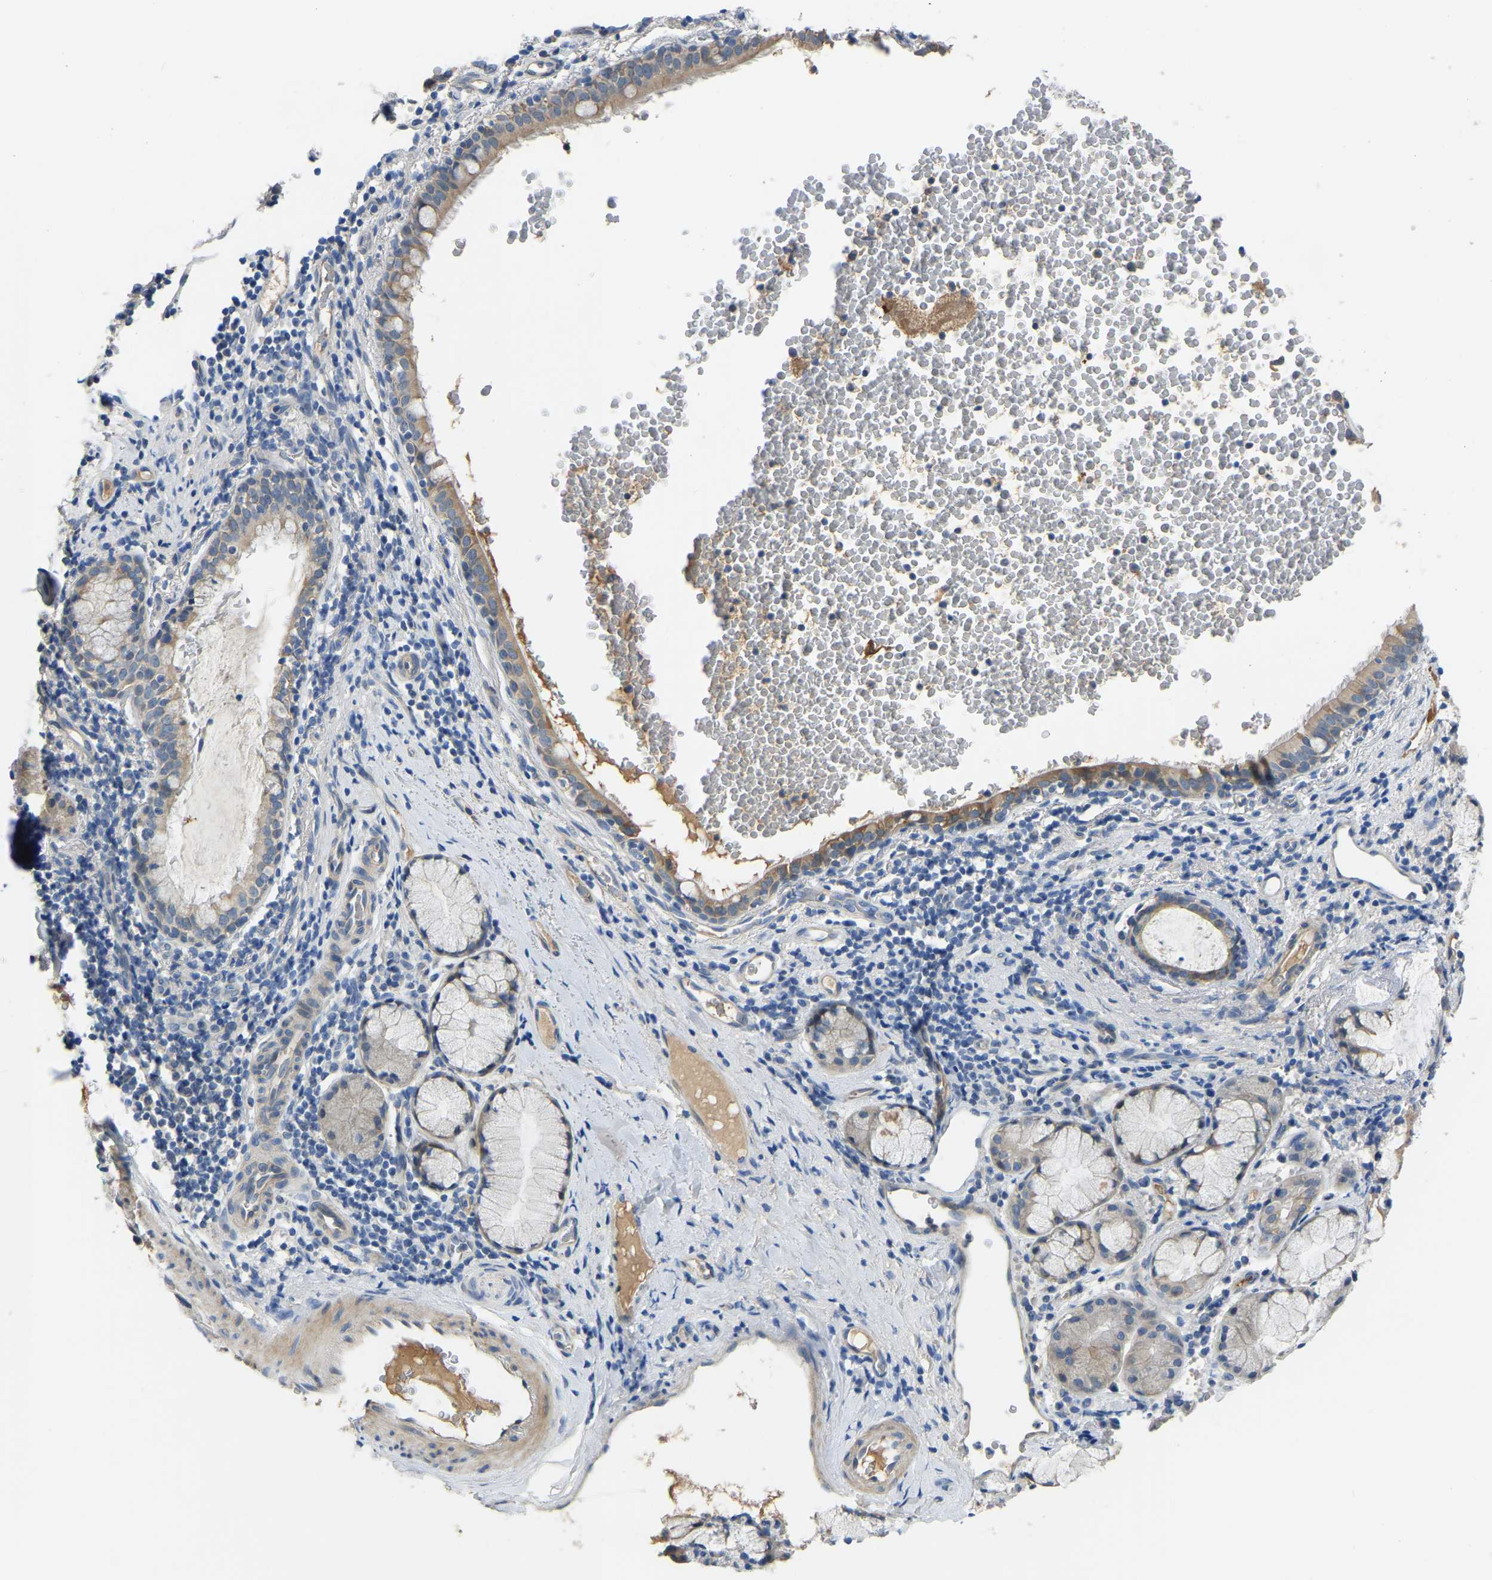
{"staining": {"intensity": "moderate", "quantity": ">75%", "location": "cytoplasmic/membranous"}, "tissue": "bronchus", "cell_type": "Respiratory epithelial cells", "image_type": "normal", "snomed": [{"axis": "morphology", "description": "Normal tissue, NOS"}, {"axis": "morphology", "description": "Inflammation, NOS"}, {"axis": "topography", "description": "Cartilage tissue"}, {"axis": "topography", "description": "Bronchus"}], "caption": "A brown stain shows moderate cytoplasmic/membranous expression of a protein in respiratory epithelial cells of normal human bronchus. The staining is performed using DAB brown chromogen to label protein expression. The nuclei are counter-stained blue using hematoxylin.", "gene": "HIGD2B", "patient": {"sex": "male", "age": 77}}